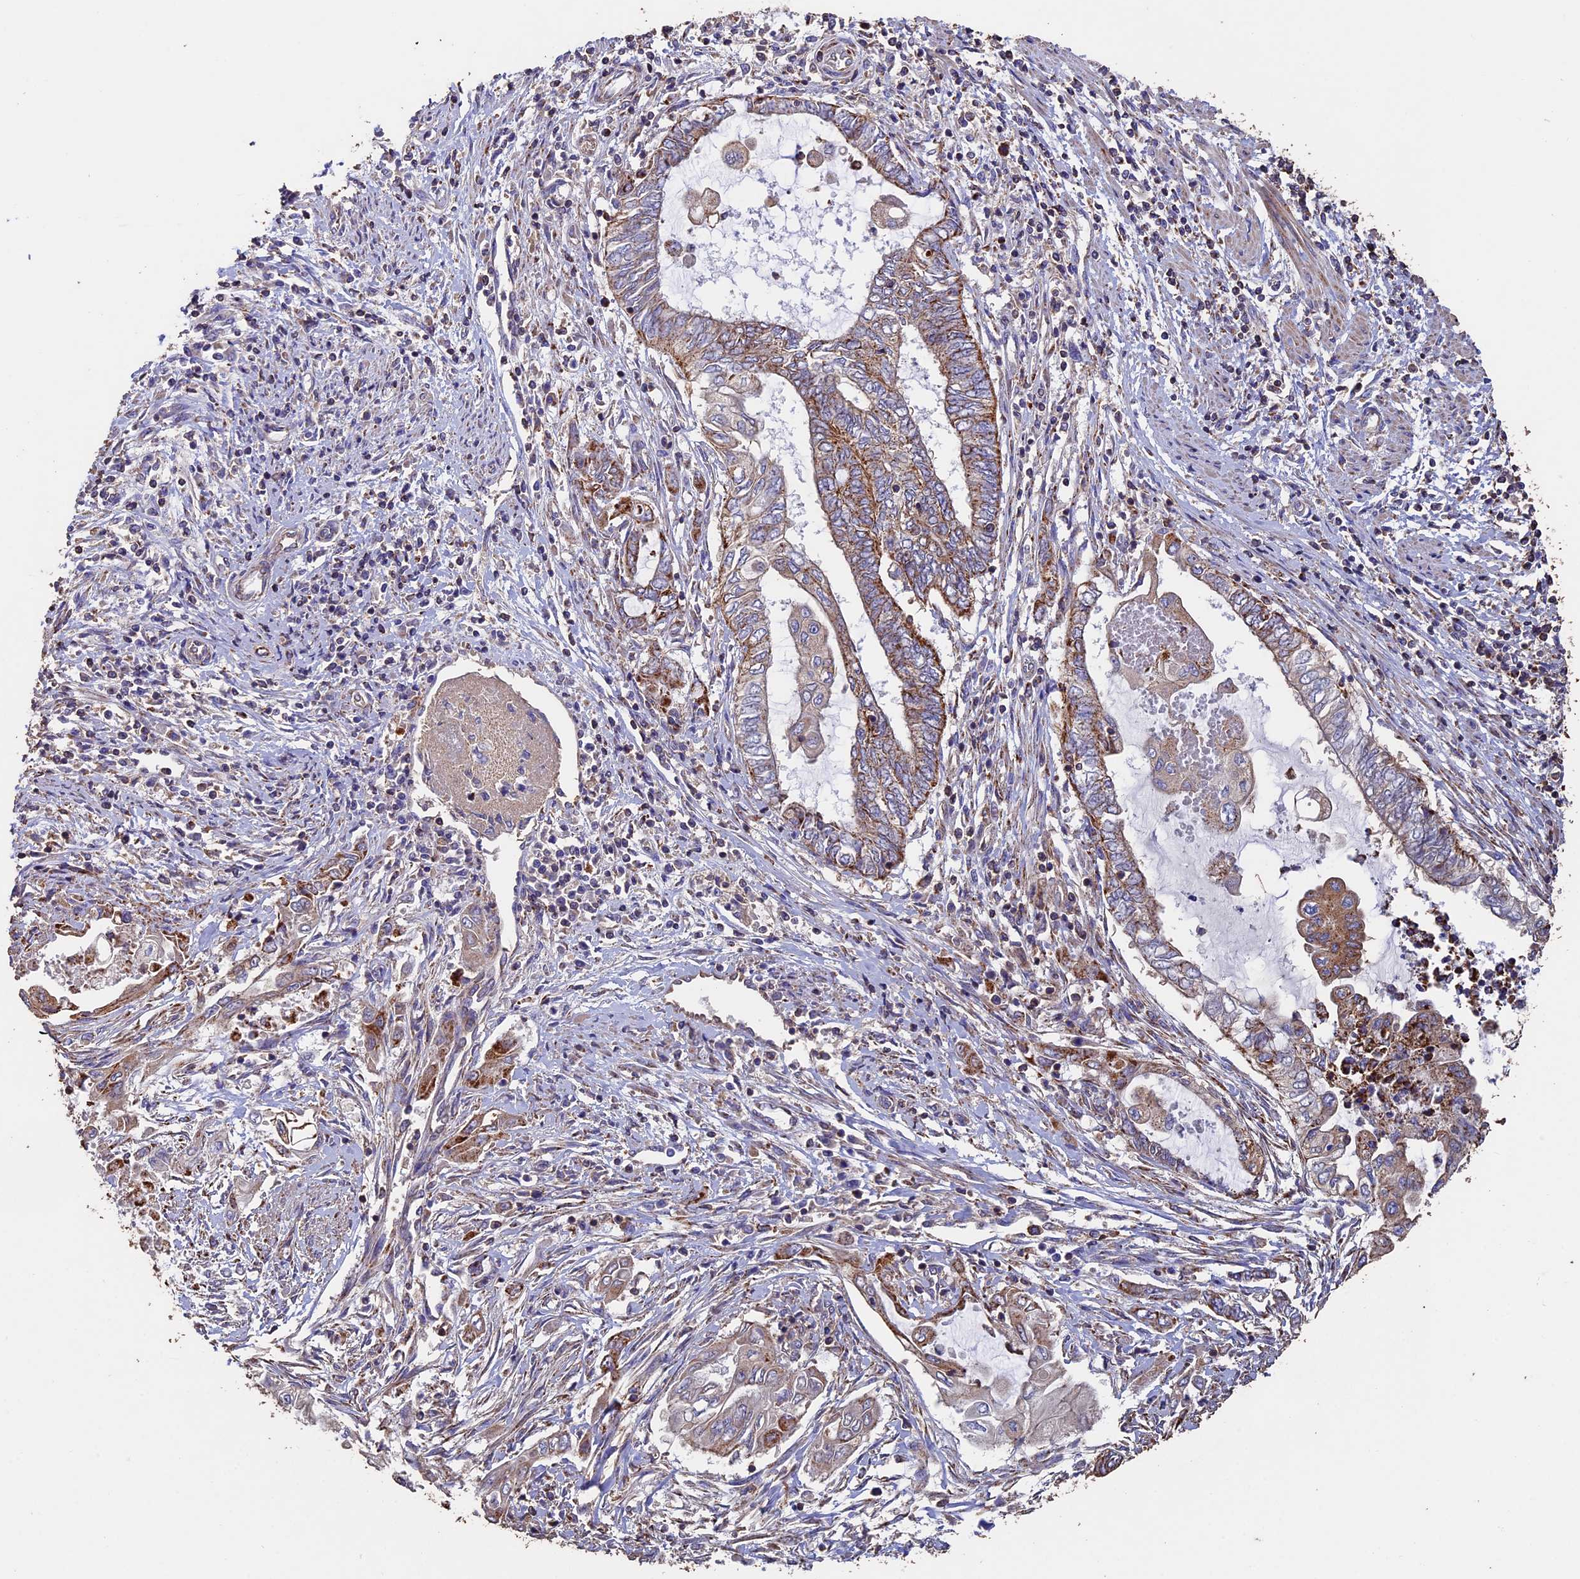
{"staining": {"intensity": "strong", "quantity": "25%-75%", "location": "cytoplasmic/membranous"}, "tissue": "endometrial cancer", "cell_type": "Tumor cells", "image_type": "cancer", "snomed": [{"axis": "morphology", "description": "Adenocarcinoma, NOS"}, {"axis": "topography", "description": "Uterus"}, {"axis": "topography", "description": "Endometrium"}], "caption": "Immunohistochemical staining of endometrial cancer (adenocarcinoma) shows strong cytoplasmic/membranous protein positivity in approximately 25%-75% of tumor cells.", "gene": "ADAT1", "patient": {"sex": "female", "age": 70}}